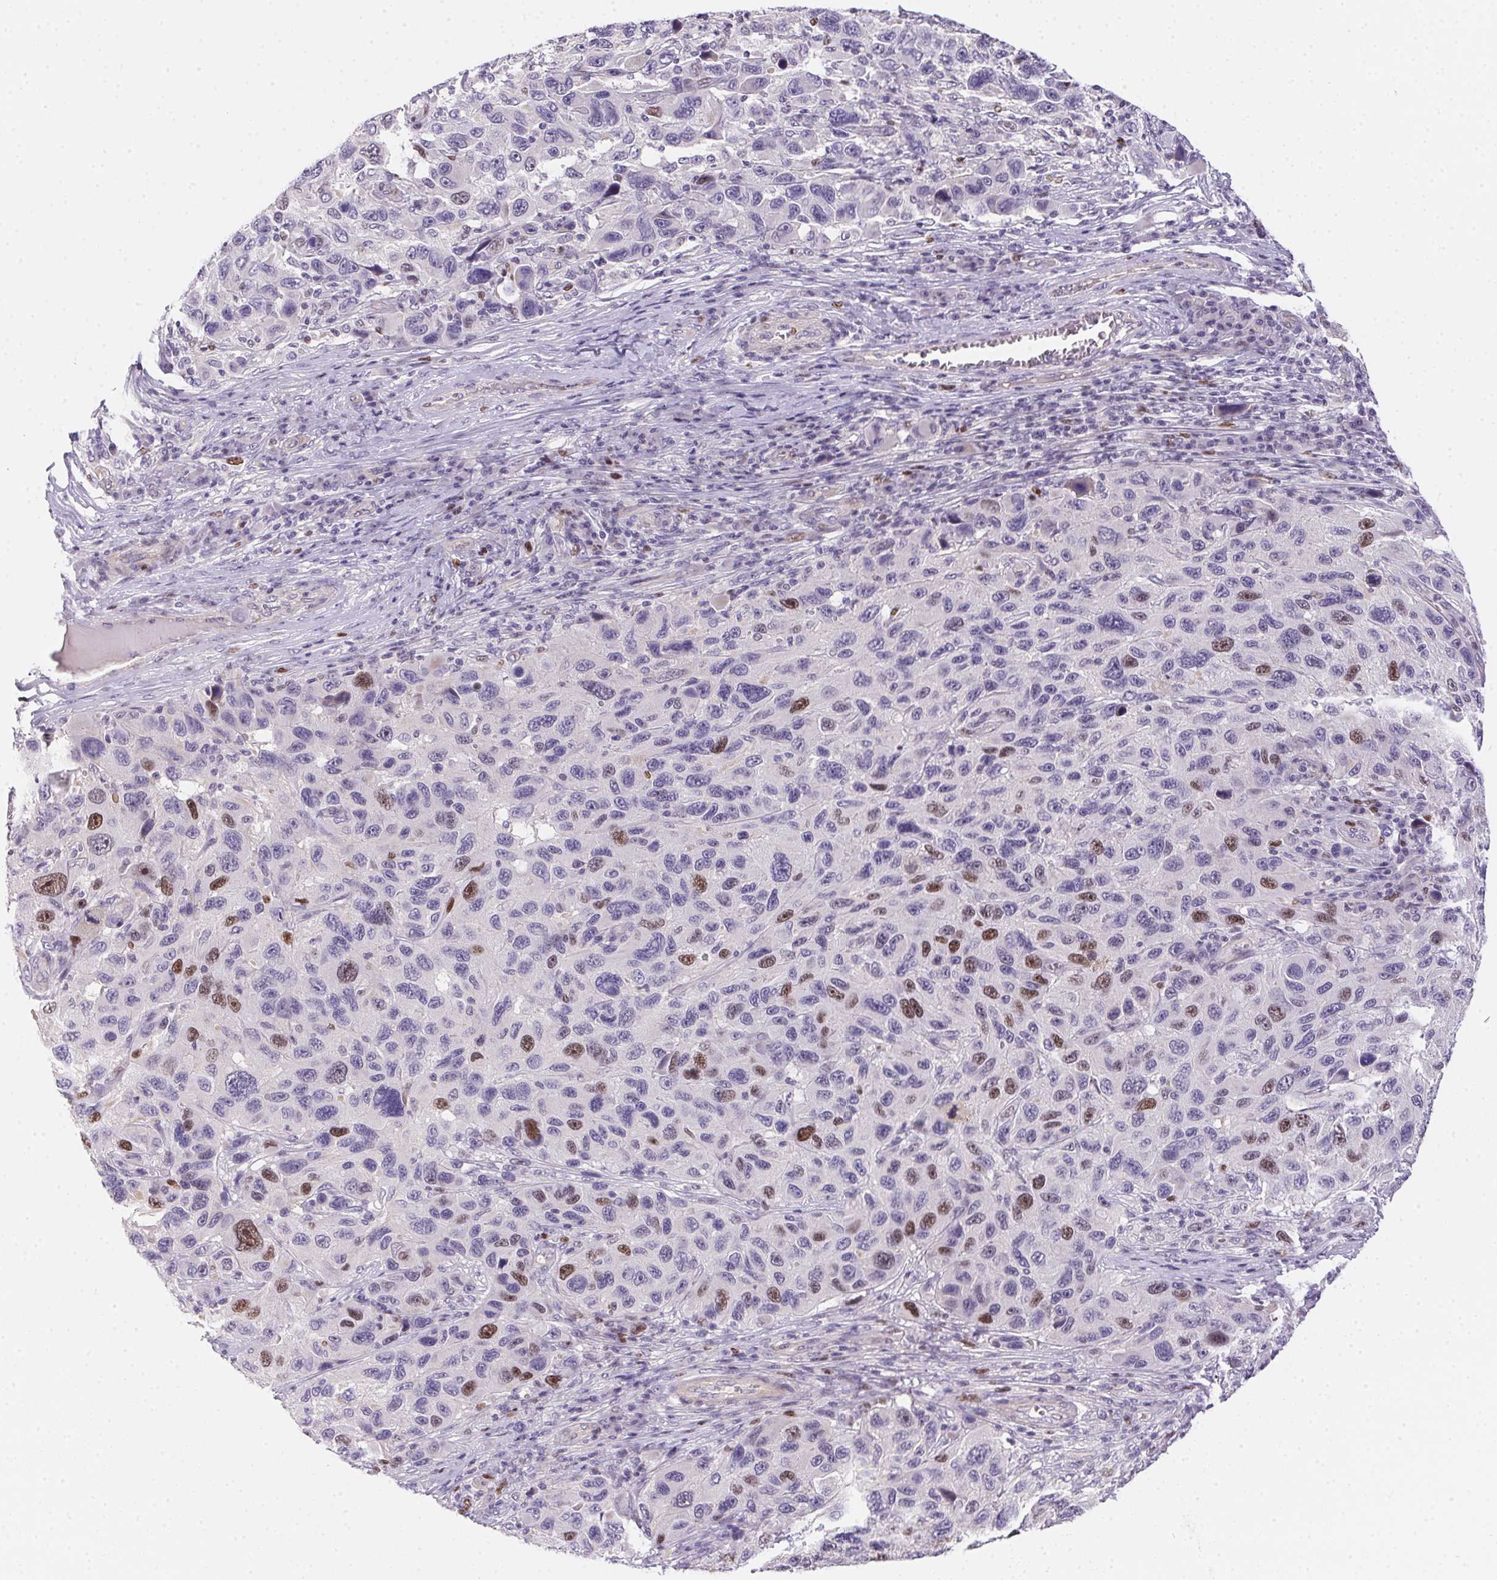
{"staining": {"intensity": "moderate", "quantity": "<25%", "location": "nuclear"}, "tissue": "melanoma", "cell_type": "Tumor cells", "image_type": "cancer", "snomed": [{"axis": "morphology", "description": "Malignant melanoma, NOS"}, {"axis": "topography", "description": "Skin"}], "caption": "Moderate nuclear protein staining is appreciated in approximately <25% of tumor cells in malignant melanoma. The staining is performed using DAB brown chromogen to label protein expression. The nuclei are counter-stained blue using hematoxylin.", "gene": "HELLS", "patient": {"sex": "male", "age": 53}}